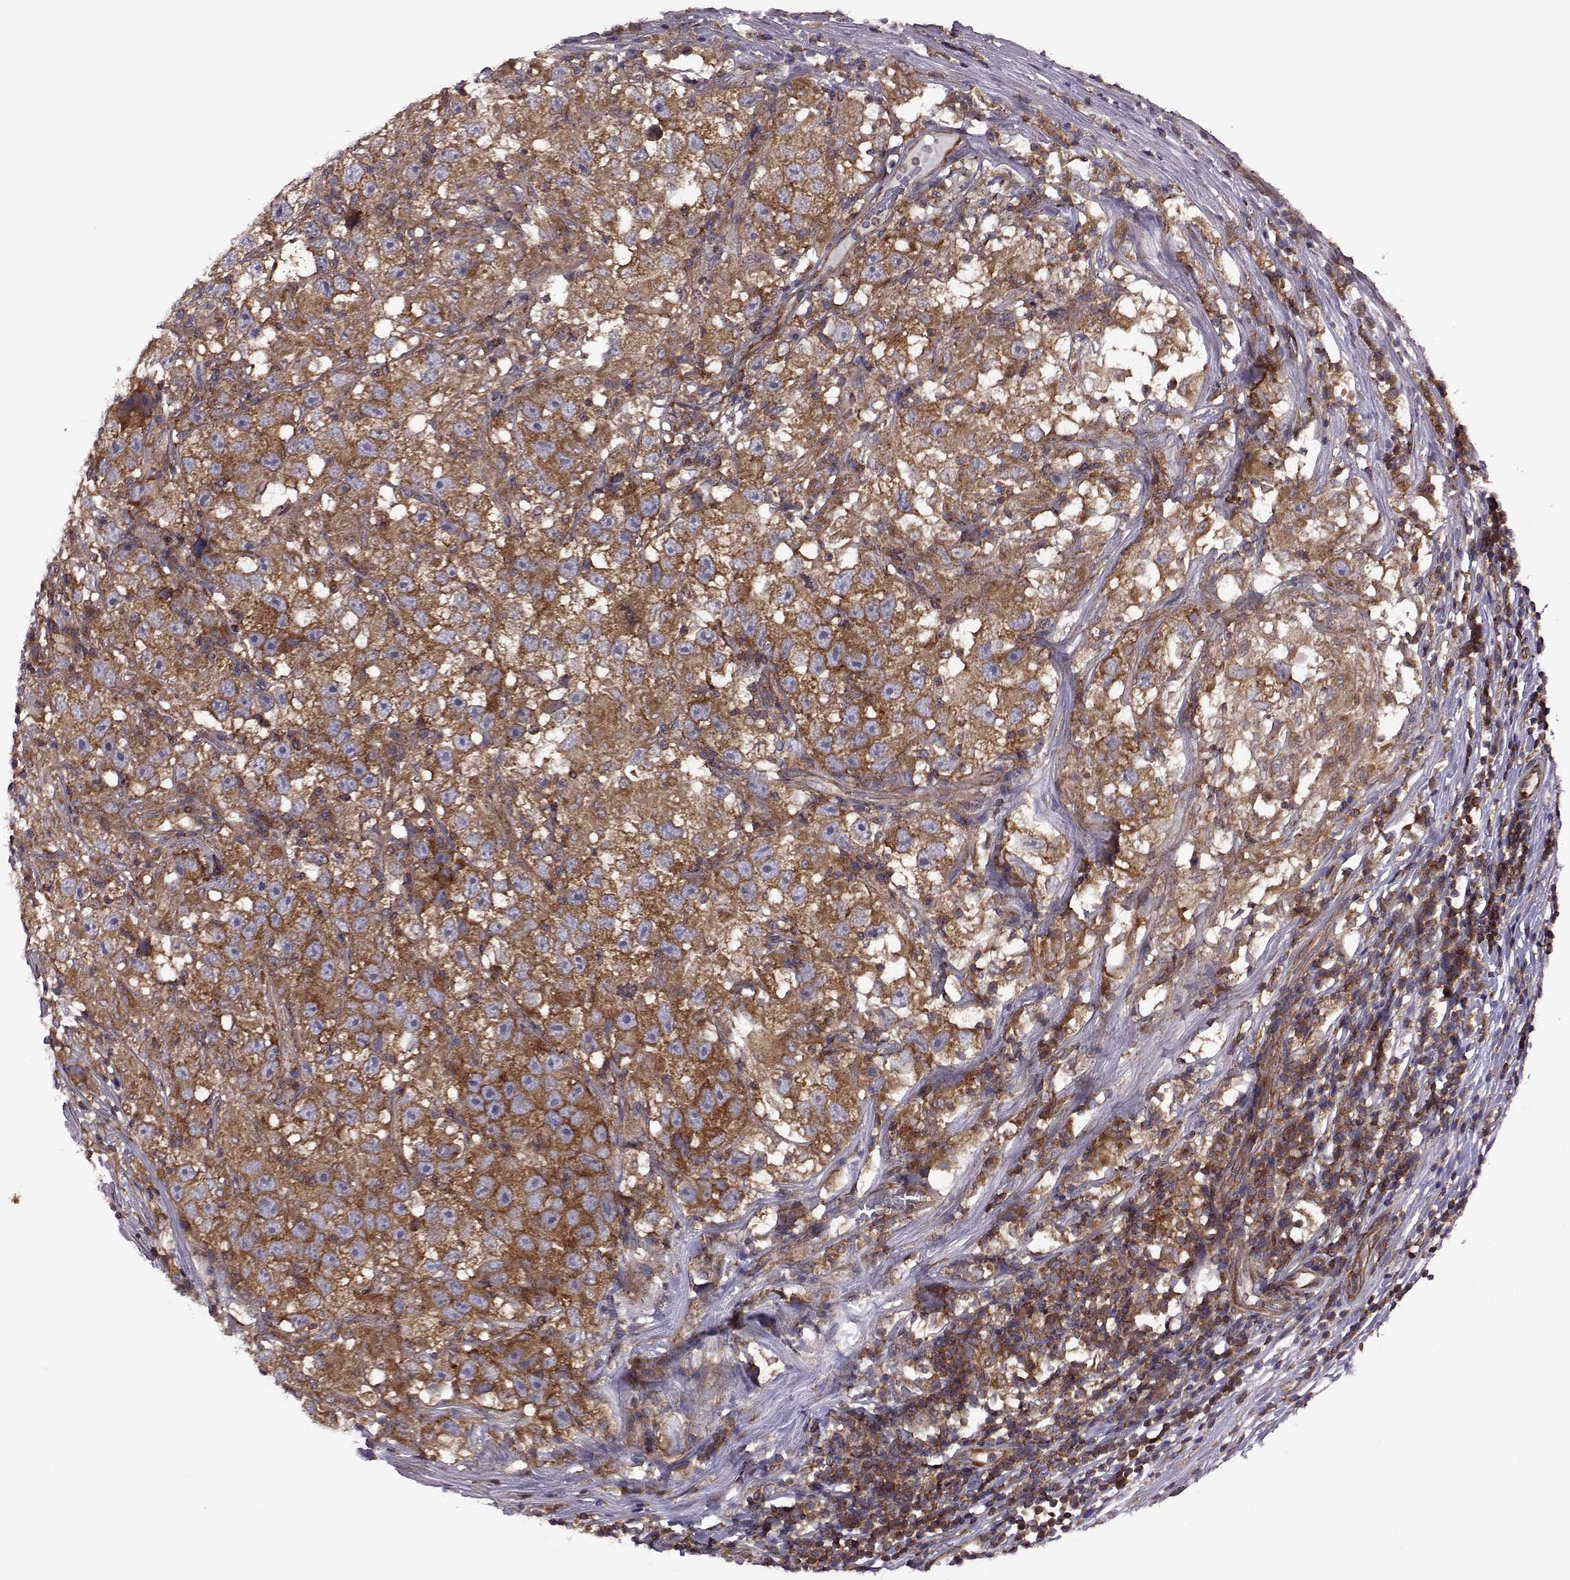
{"staining": {"intensity": "strong", "quantity": ">75%", "location": "cytoplasmic/membranous"}, "tissue": "testis cancer", "cell_type": "Tumor cells", "image_type": "cancer", "snomed": [{"axis": "morphology", "description": "Seminoma, NOS"}, {"axis": "topography", "description": "Testis"}], "caption": "Protein expression analysis of seminoma (testis) reveals strong cytoplasmic/membranous expression in approximately >75% of tumor cells.", "gene": "URI1", "patient": {"sex": "male", "age": 26}}